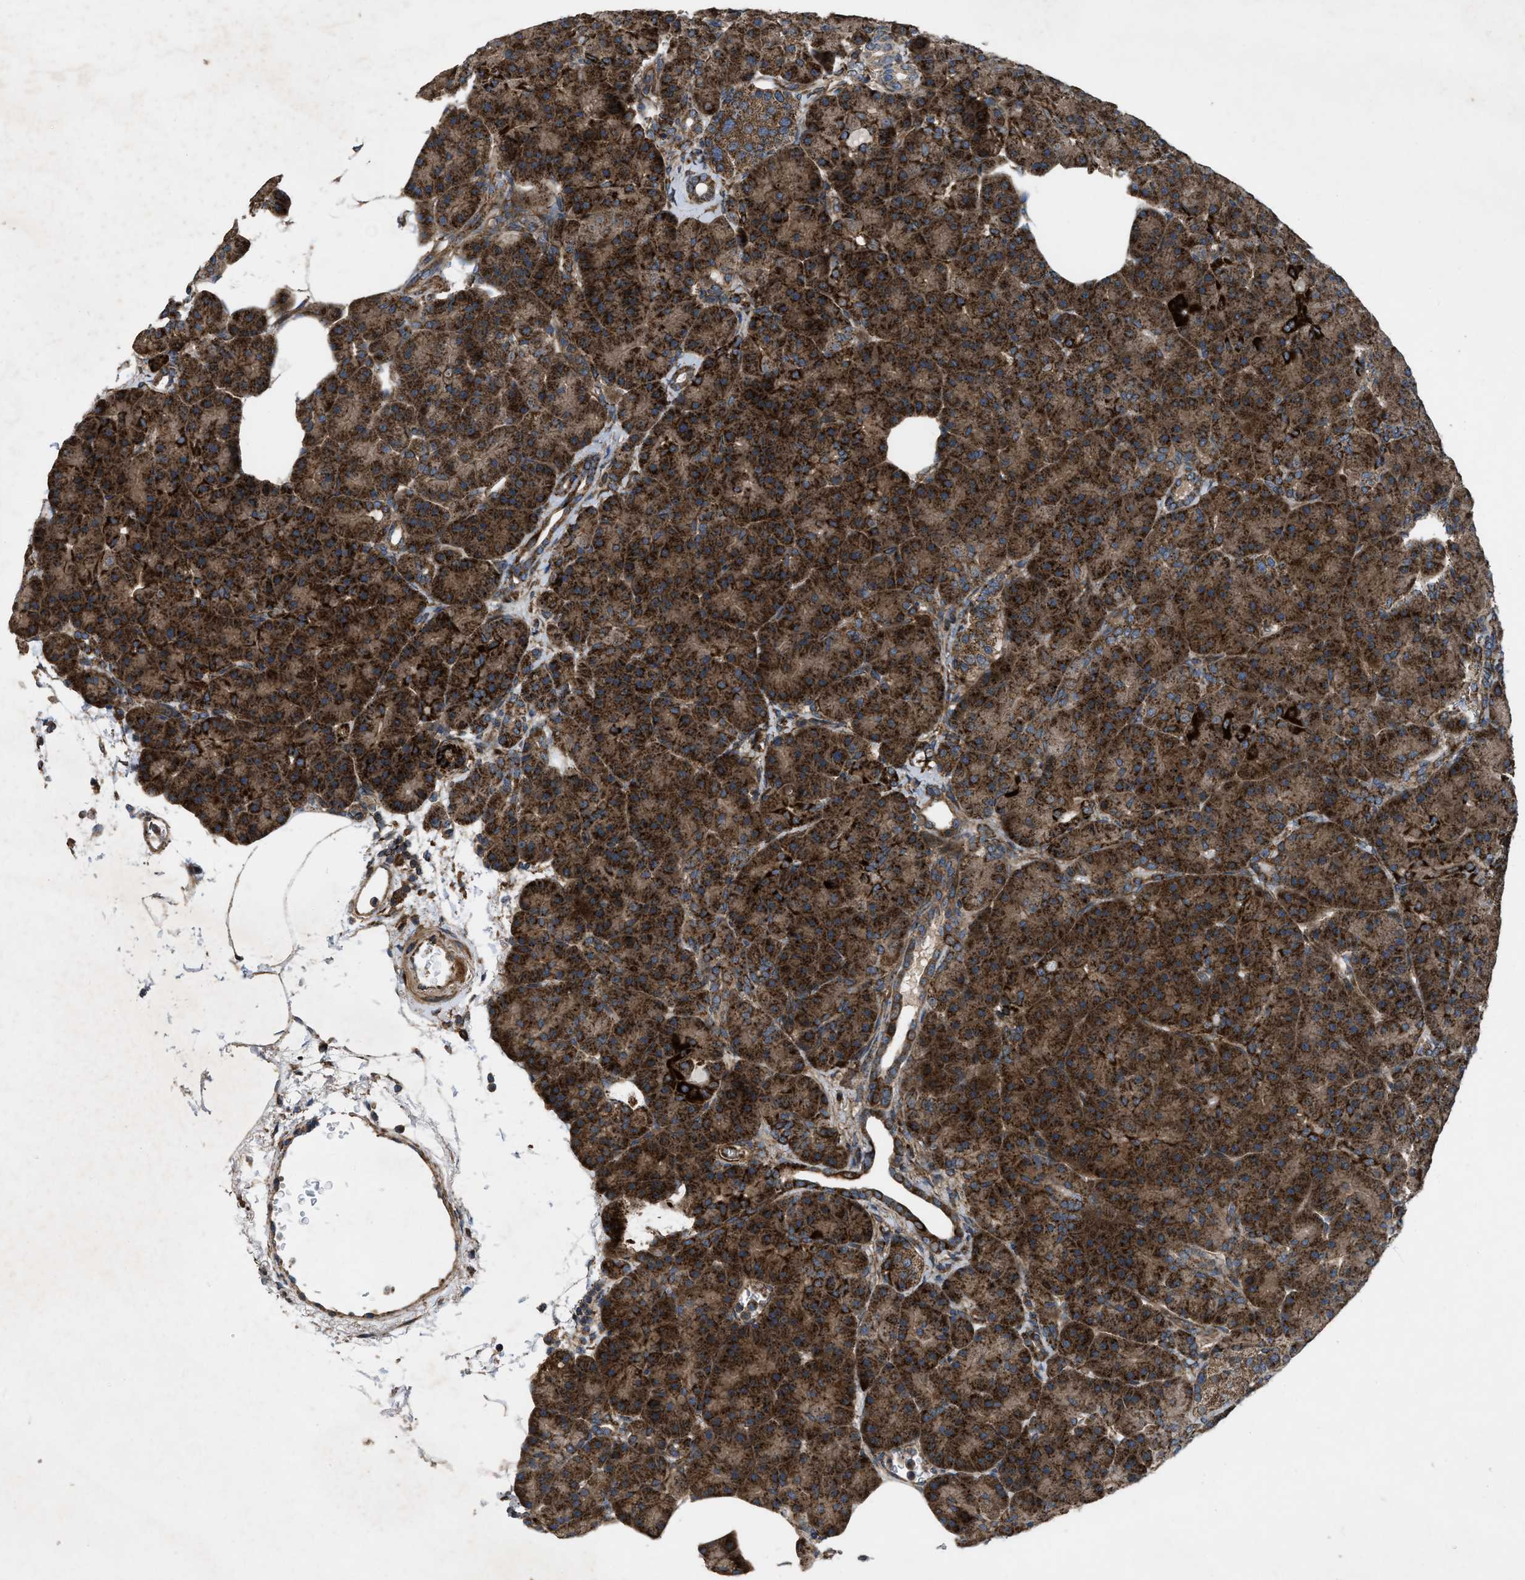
{"staining": {"intensity": "strong", "quantity": ">75%", "location": "cytoplasmic/membranous"}, "tissue": "pancreas", "cell_type": "Exocrine glandular cells", "image_type": "normal", "snomed": [{"axis": "morphology", "description": "Normal tissue, NOS"}, {"axis": "topography", "description": "Pancreas"}], "caption": "Exocrine glandular cells reveal high levels of strong cytoplasmic/membranous positivity in about >75% of cells in benign pancreas.", "gene": "PER3", "patient": {"sex": "female", "age": 70}}